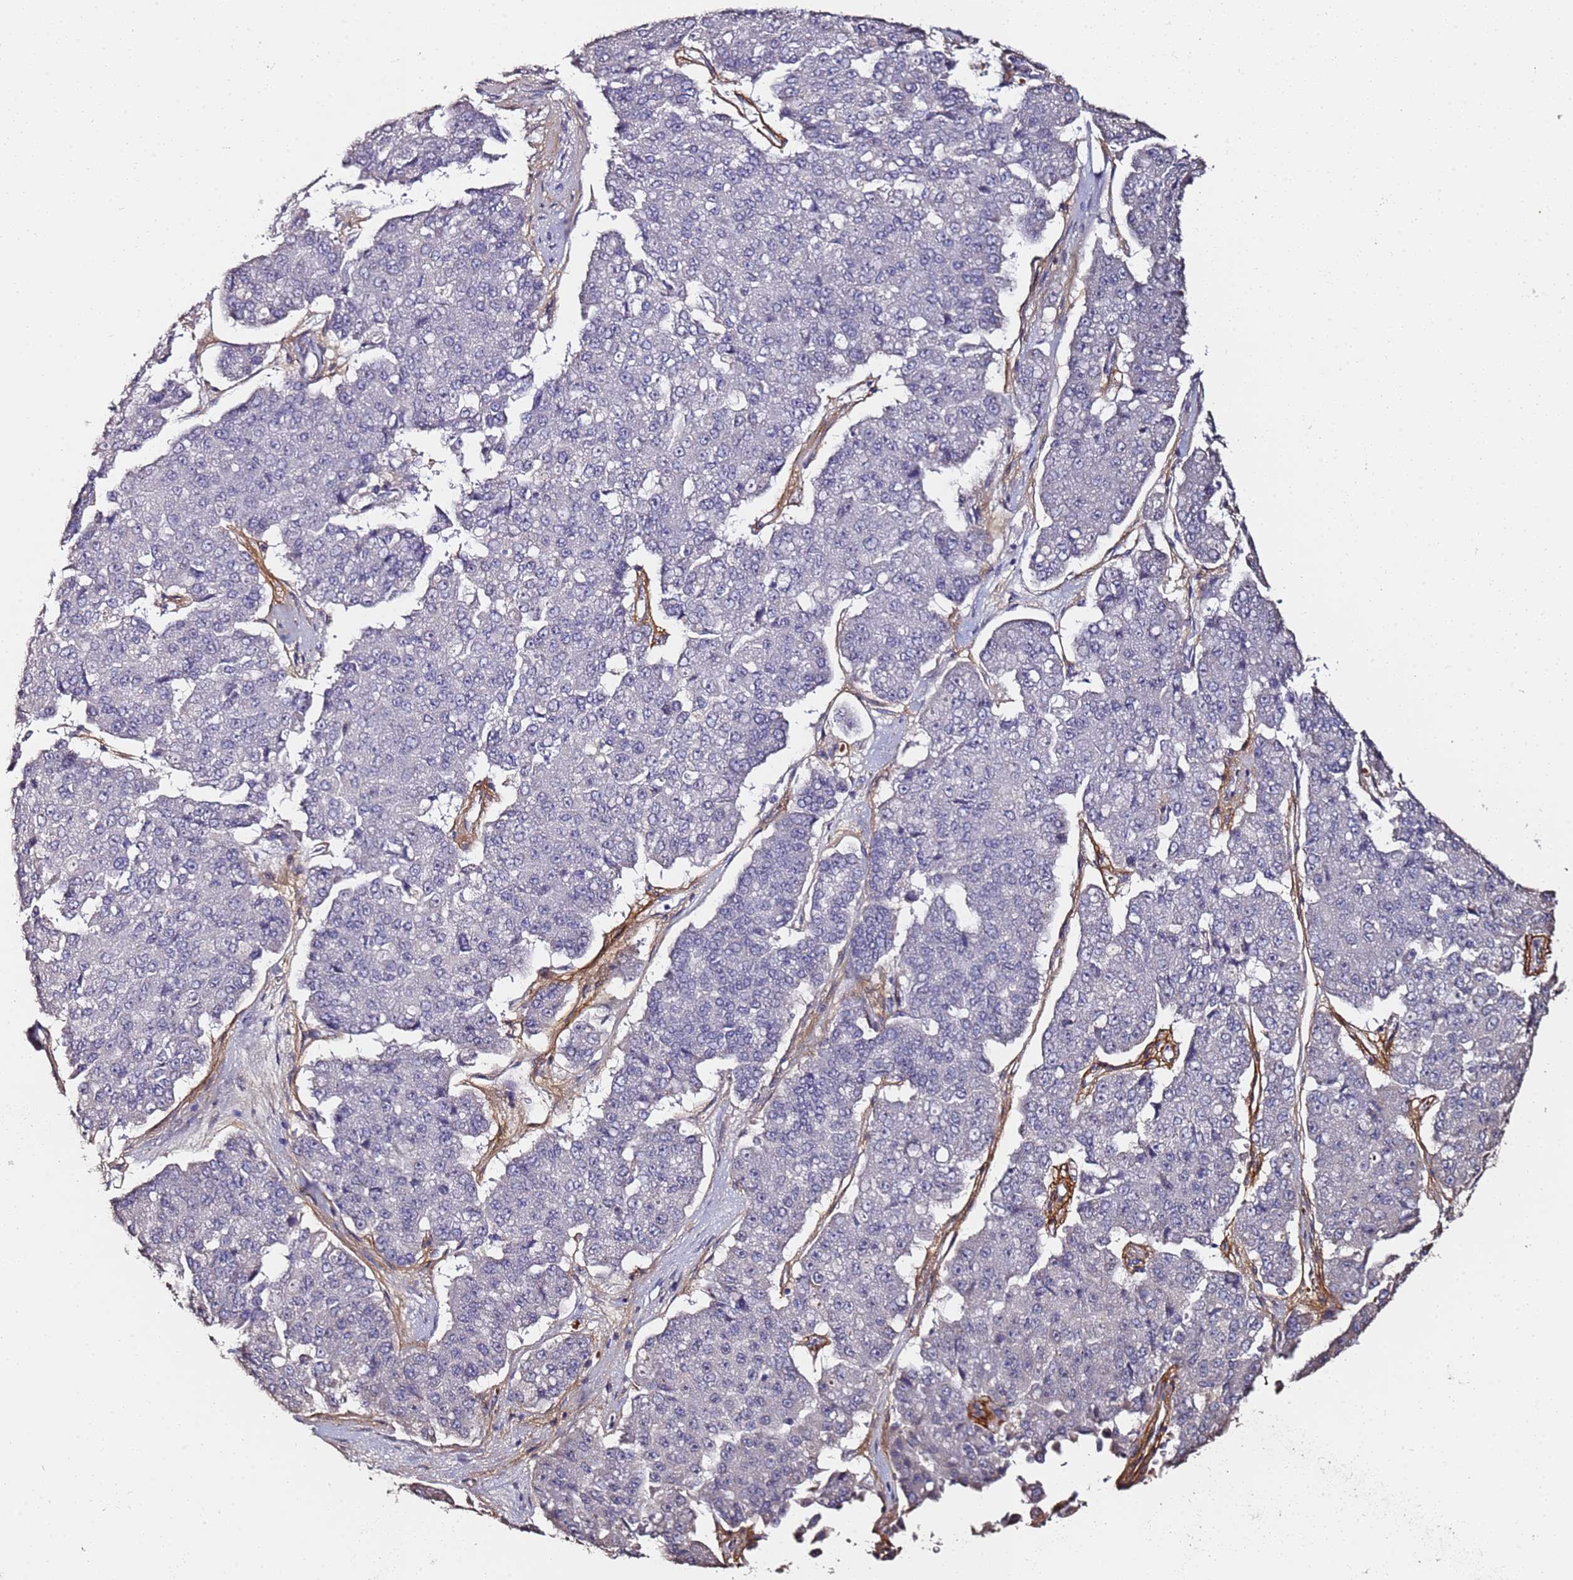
{"staining": {"intensity": "negative", "quantity": "none", "location": "none"}, "tissue": "pancreatic cancer", "cell_type": "Tumor cells", "image_type": "cancer", "snomed": [{"axis": "morphology", "description": "Adenocarcinoma, NOS"}, {"axis": "topography", "description": "Pancreas"}], "caption": "Immunohistochemical staining of adenocarcinoma (pancreatic) reveals no significant positivity in tumor cells.", "gene": "C3orf80", "patient": {"sex": "male", "age": 50}}